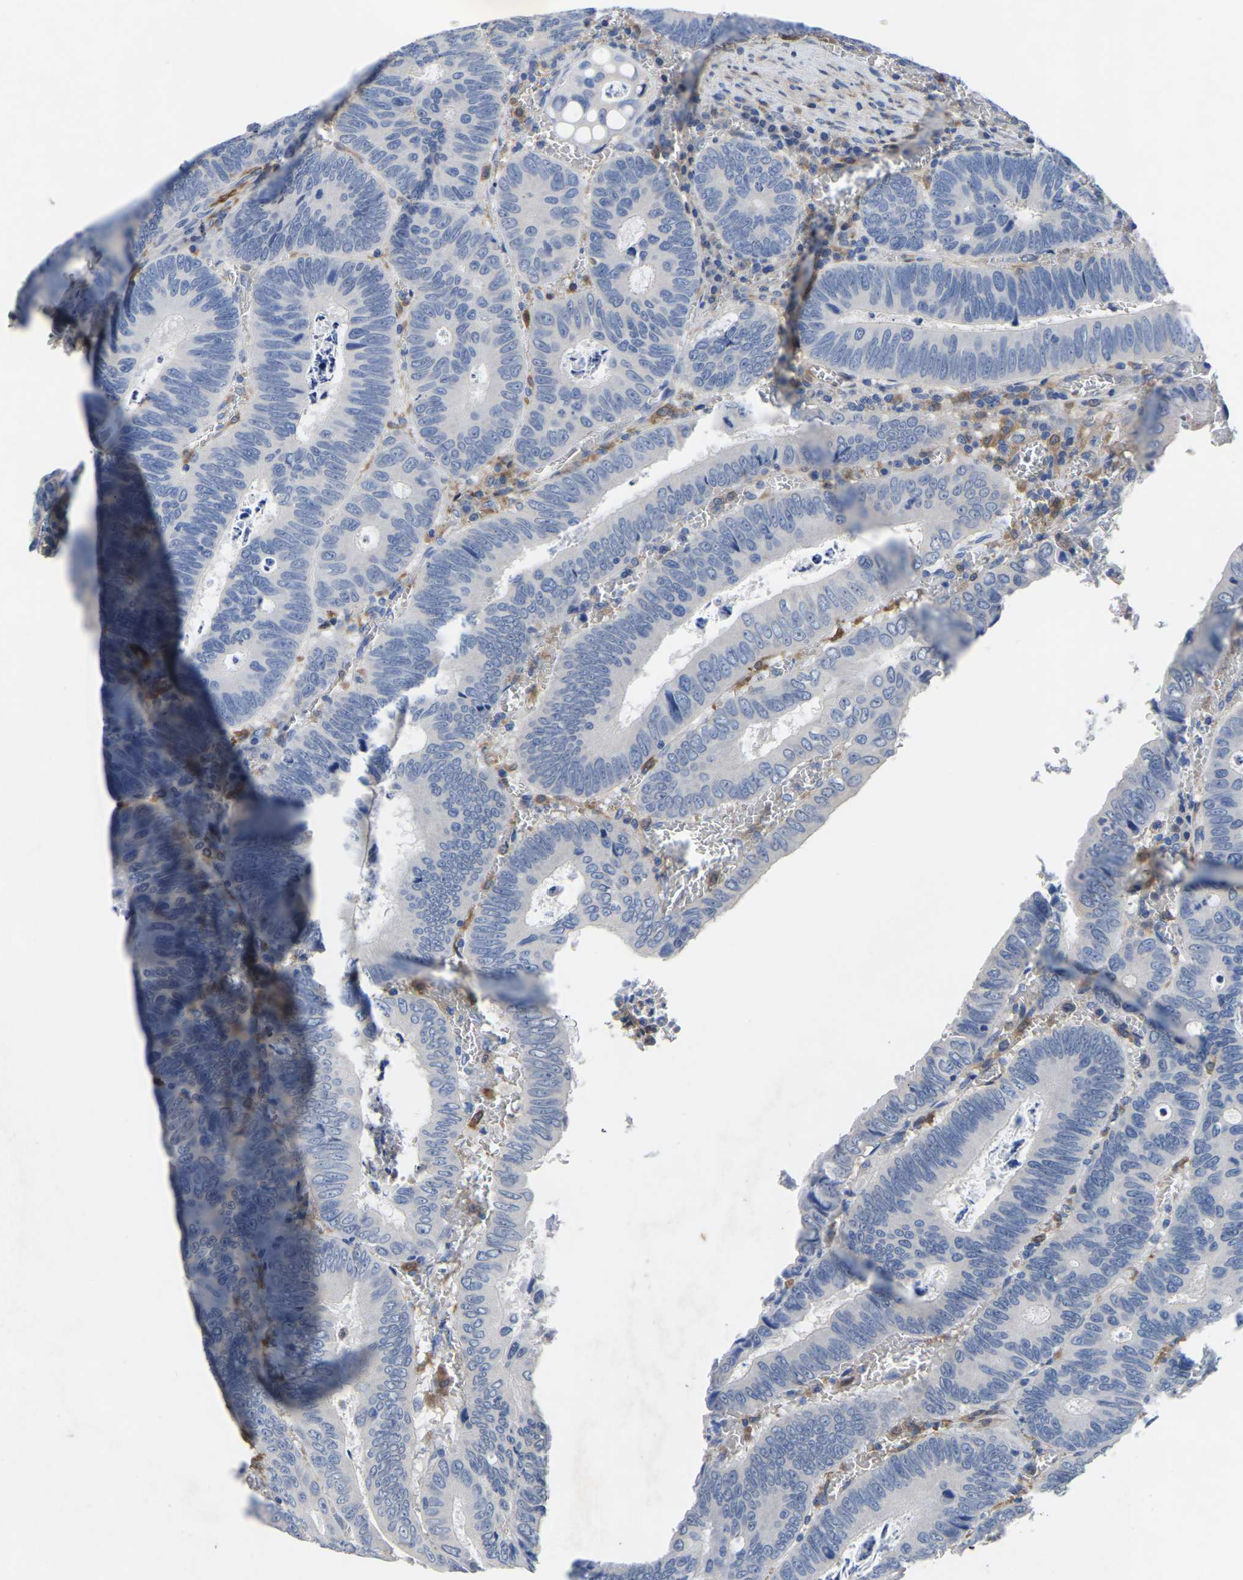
{"staining": {"intensity": "negative", "quantity": "none", "location": "none"}, "tissue": "colorectal cancer", "cell_type": "Tumor cells", "image_type": "cancer", "snomed": [{"axis": "morphology", "description": "Inflammation, NOS"}, {"axis": "morphology", "description": "Adenocarcinoma, NOS"}, {"axis": "topography", "description": "Colon"}], "caption": "A high-resolution micrograph shows IHC staining of colorectal cancer (adenocarcinoma), which demonstrates no significant positivity in tumor cells. (Stains: DAB IHC with hematoxylin counter stain, Microscopy: brightfield microscopy at high magnification).", "gene": "ATG2B", "patient": {"sex": "male", "age": 72}}